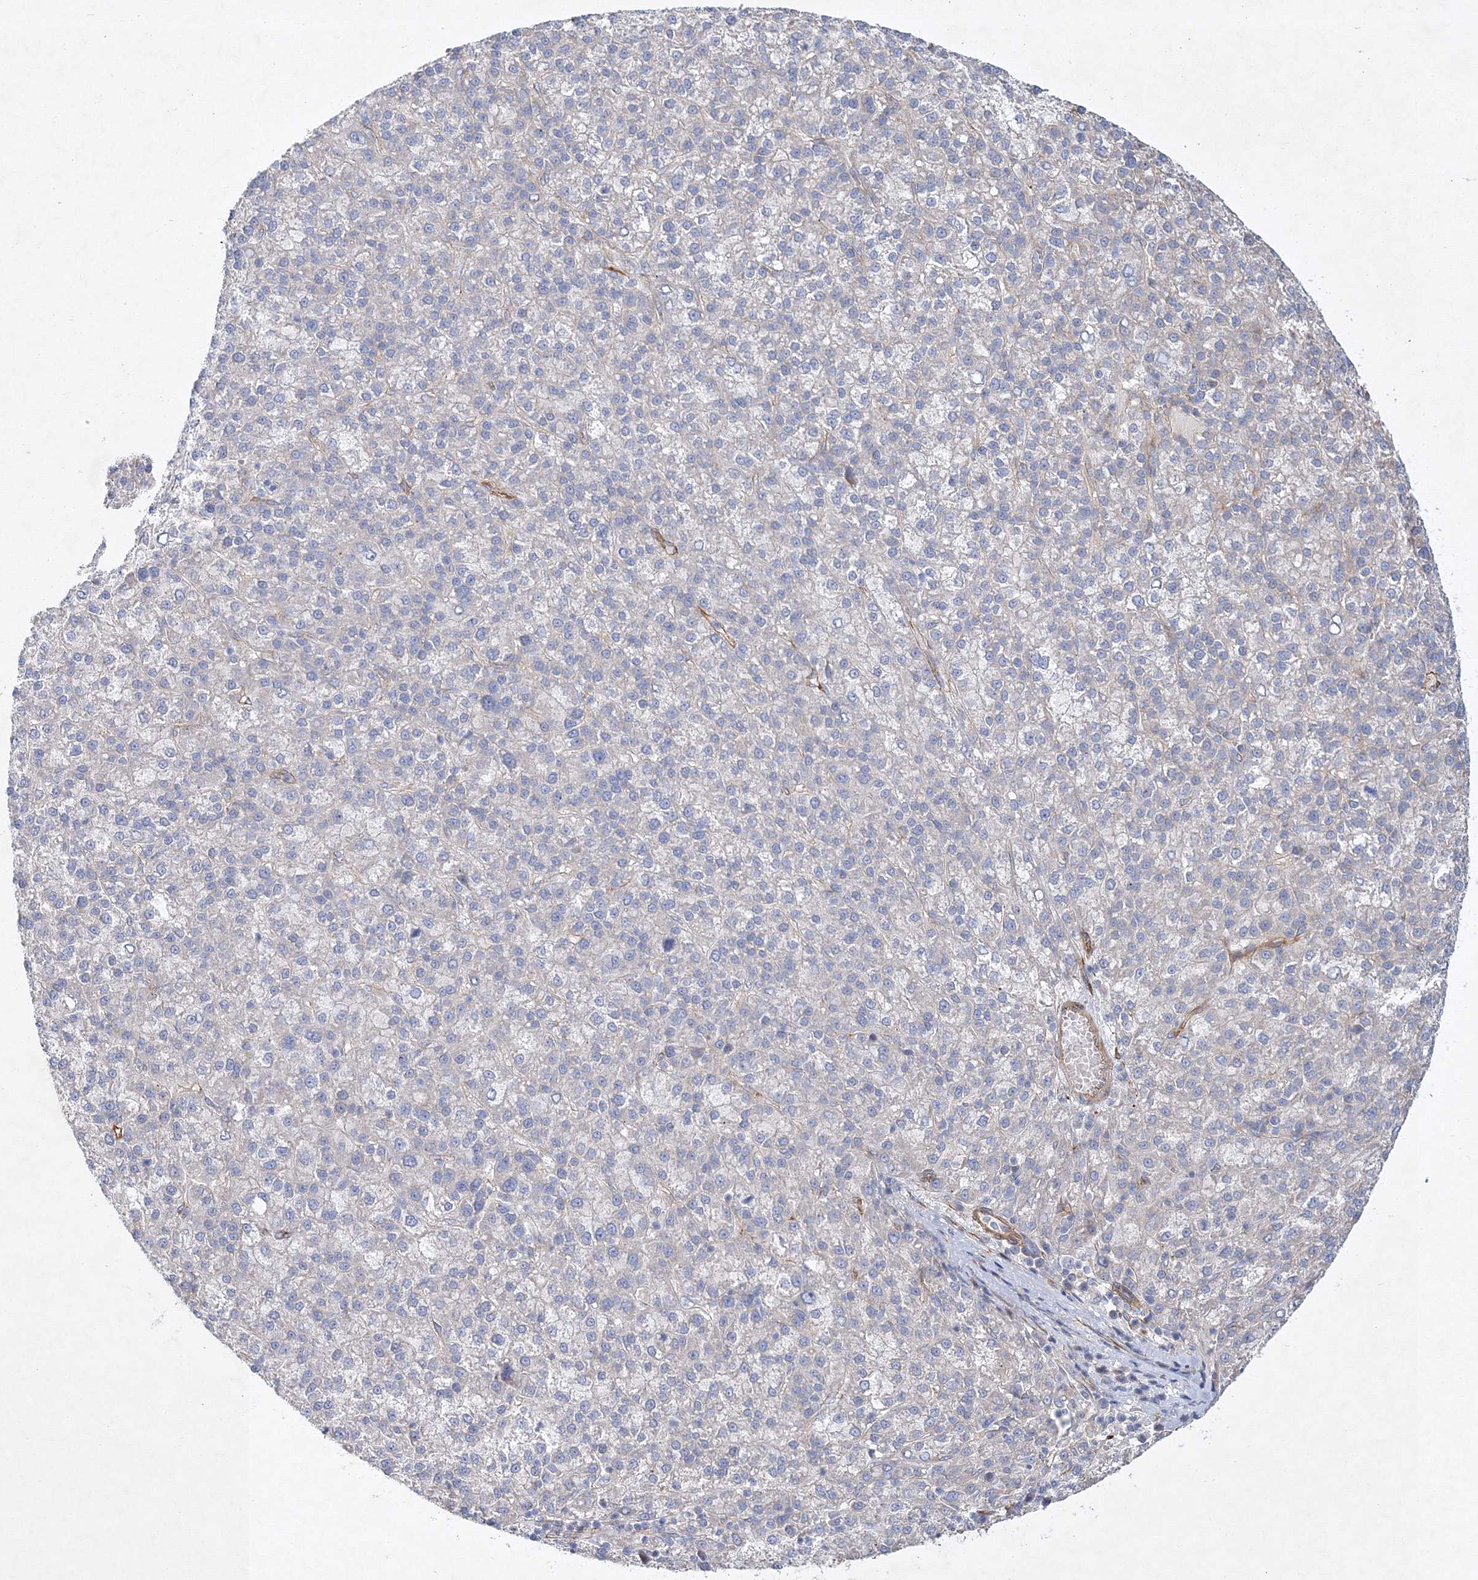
{"staining": {"intensity": "negative", "quantity": "none", "location": "none"}, "tissue": "liver cancer", "cell_type": "Tumor cells", "image_type": "cancer", "snomed": [{"axis": "morphology", "description": "Carcinoma, Hepatocellular, NOS"}, {"axis": "topography", "description": "Liver"}], "caption": "This is a histopathology image of IHC staining of liver cancer, which shows no positivity in tumor cells.", "gene": "ZFYVE16", "patient": {"sex": "female", "age": 58}}